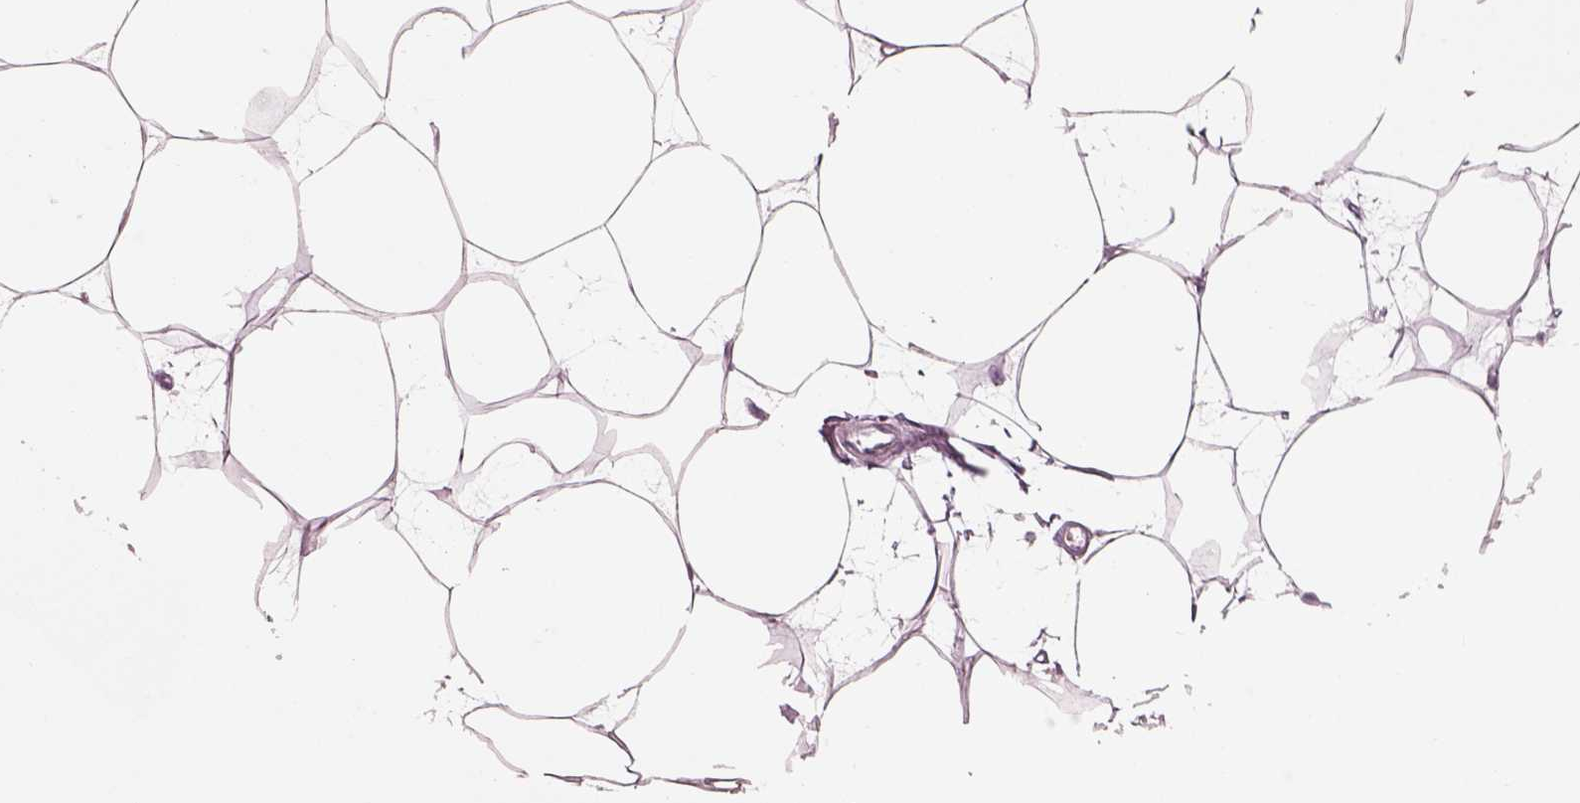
{"staining": {"intensity": "negative", "quantity": "none", "location": "none"}, "tissue": "breast", "cell_type": "Adipocytes", "image_type": "normal", "snomed": [{"axis": "morphology", "description": "Normal tissue, NOS"}, {"axis": "topography", "description": "Breast"}], "caption": "A high-resolution image shows immunohistochemistry staining of benign breast, which demonstrates no significant staining in adipocytes. The staining was performed using DAB to visualize the protein expression in brown, while the nuclei were stained in blue with hematoxylin (Magnification: 20x).", "gene": "SLC27A2", "patient": {"sex": "female", "age": 45}}